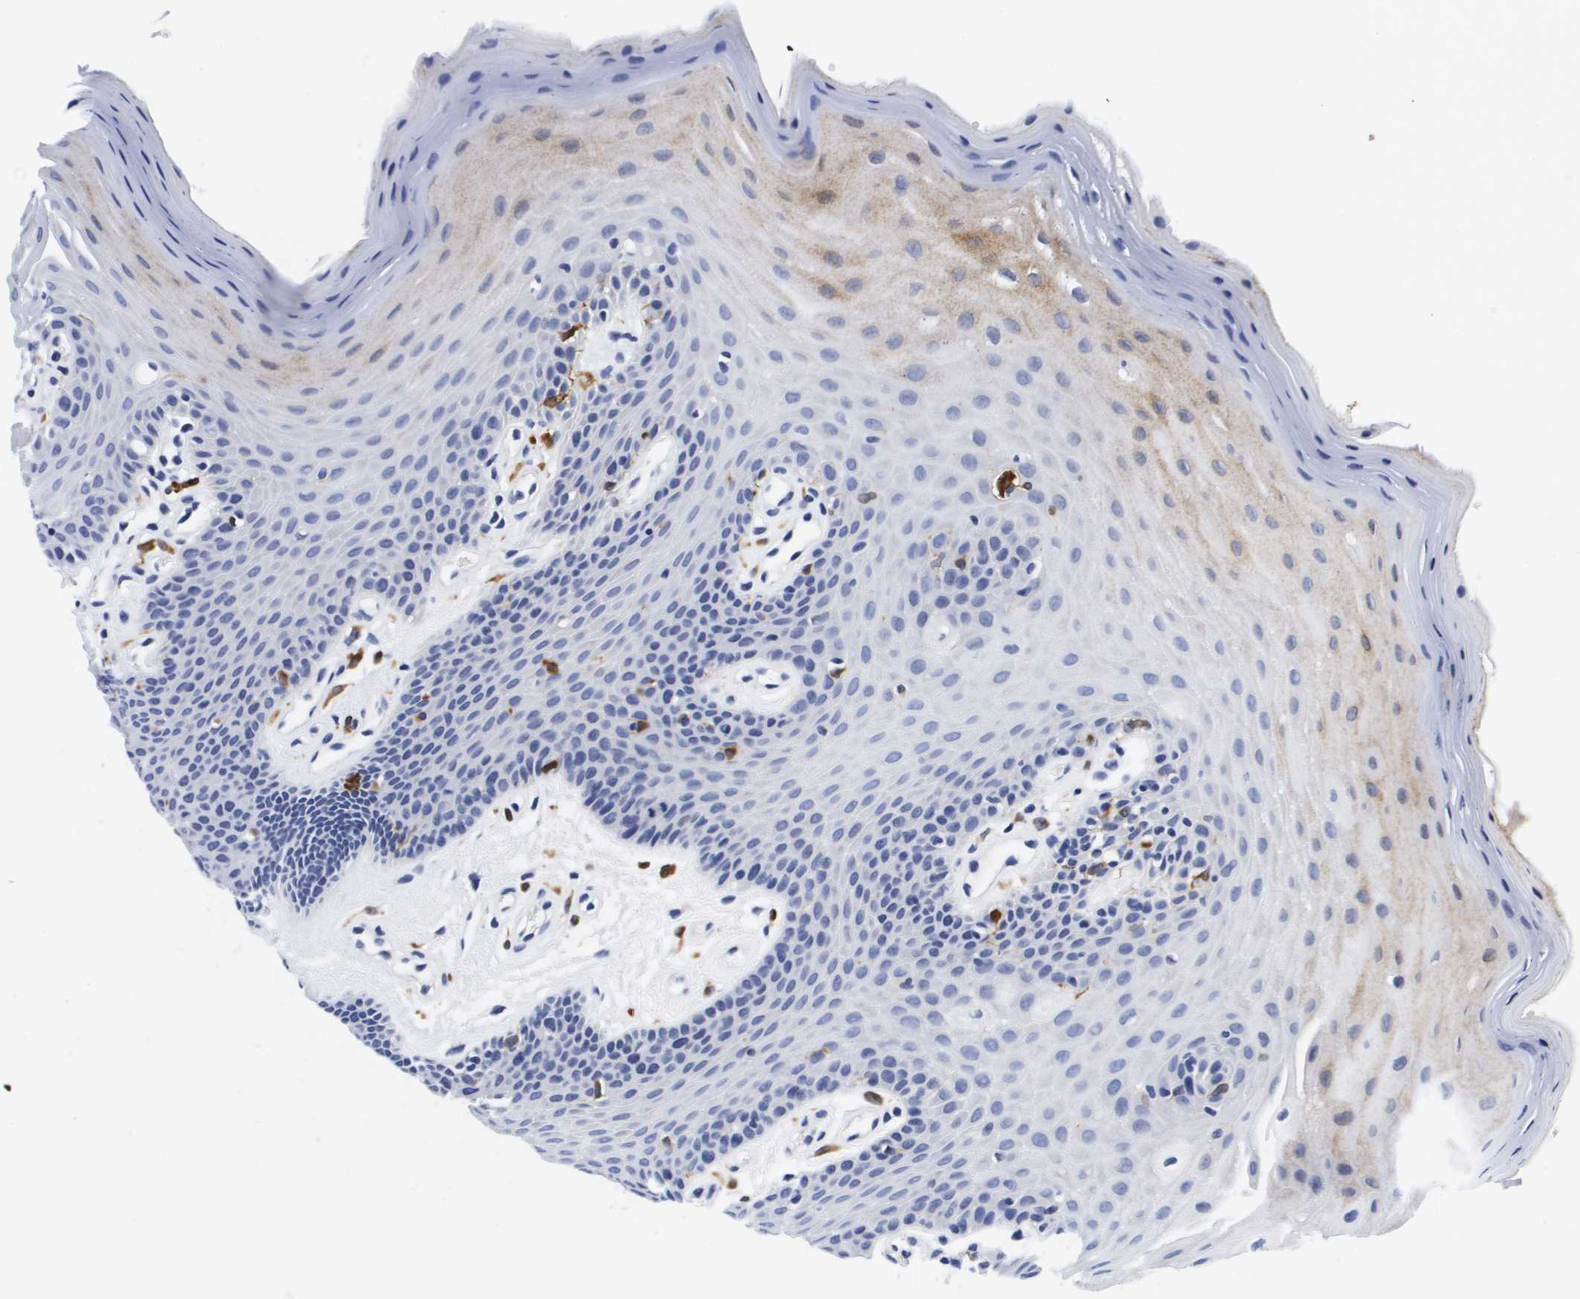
{"staining": {"intensity": "negative", "quantity": "none", "location": "none"}, "tissue": "oral mucosa", "cell_type": "Squamous epithelial cells", "image_type": "normal", "snomed": [{"axis": "morphology", "description": "Normal tissue, NOS"}, {"axis": "morphology", "description": "Squamous cell carcinoma, NOS"}, {"axis": "topography", "description": "Skeletal muscle"}, {"axis": "topography", "description": "Adipose tissue"}, {"axis": "topography", "description": "Vascular tissue"}, {"axis": "topography", "description": "Oral tissue"}, {"axis": "topography", "description": "Peripheral nerve tissue"}, {"axis": "topography", "description": "Head-Neck"}], "caption": "This is an immunohistochemistry (IHC) micrograph of unremarkable oral mucosa. There is no positivity in squamous epithelial cells.", "gene": "HMOX1", "patient": {"sex": "male", "age": 71}}